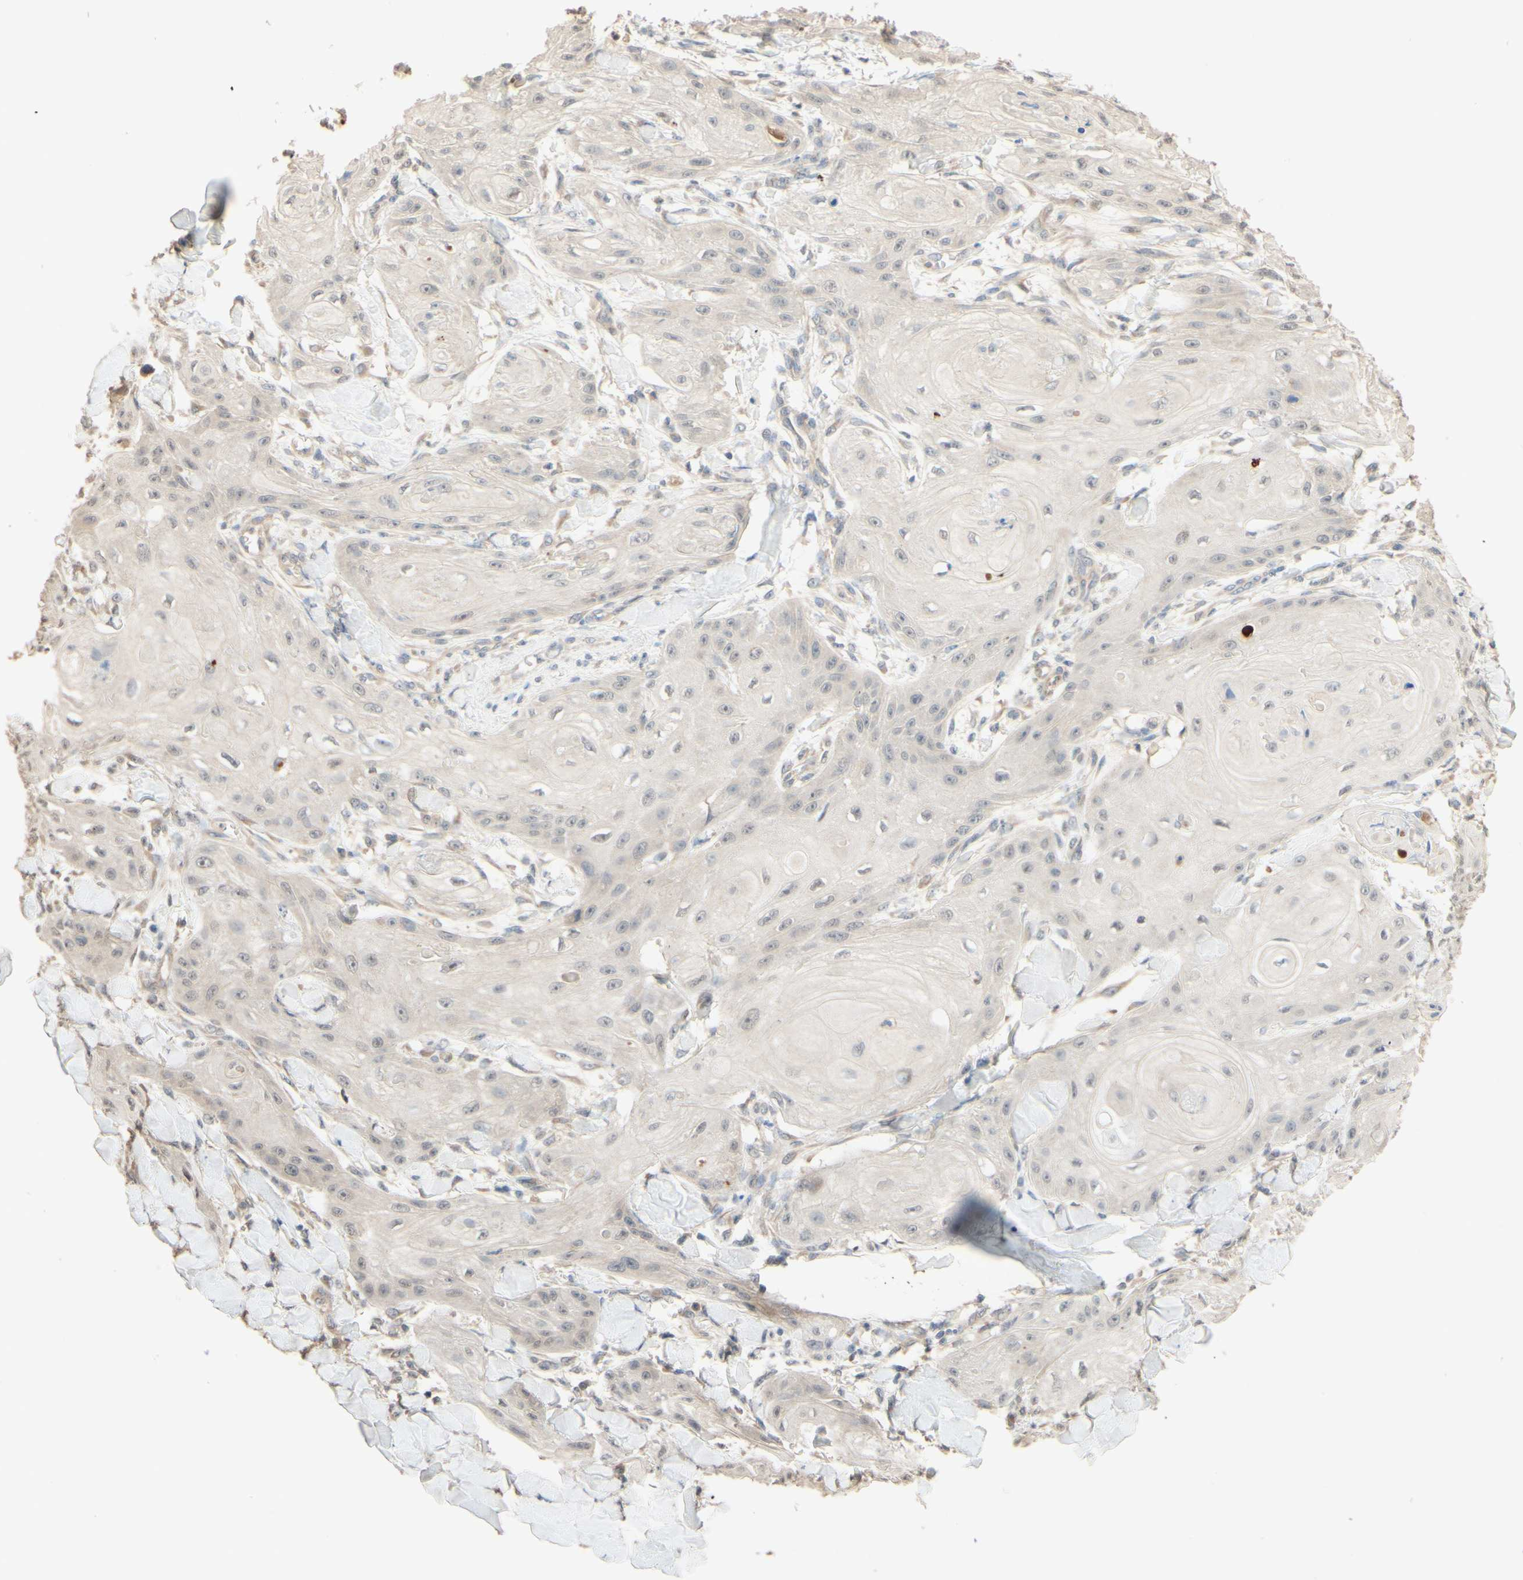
{"staining": {"intensity": "negative", "quantity": "none", "location": "none"}, "tissue": "skin cancer", "cell_type": "Tumor cells", "image_type": "cancer", "snomed": [{"axis": "morphology", "description": "Squamous cell carcinoma, NOS"}, {"axis": "topography", "description": "Skin"}], "caption": "Immunohistochemistry (IHC) photomicrograph of neoplastic tissue: human skin squamous cell carcinoma stained with DAB (3,3'-diaminobenzidine) demonstrates no significant protein expression in tumor cells.", "gene": "SMIM19", "patient": {"sex": "male", "age": 74}}